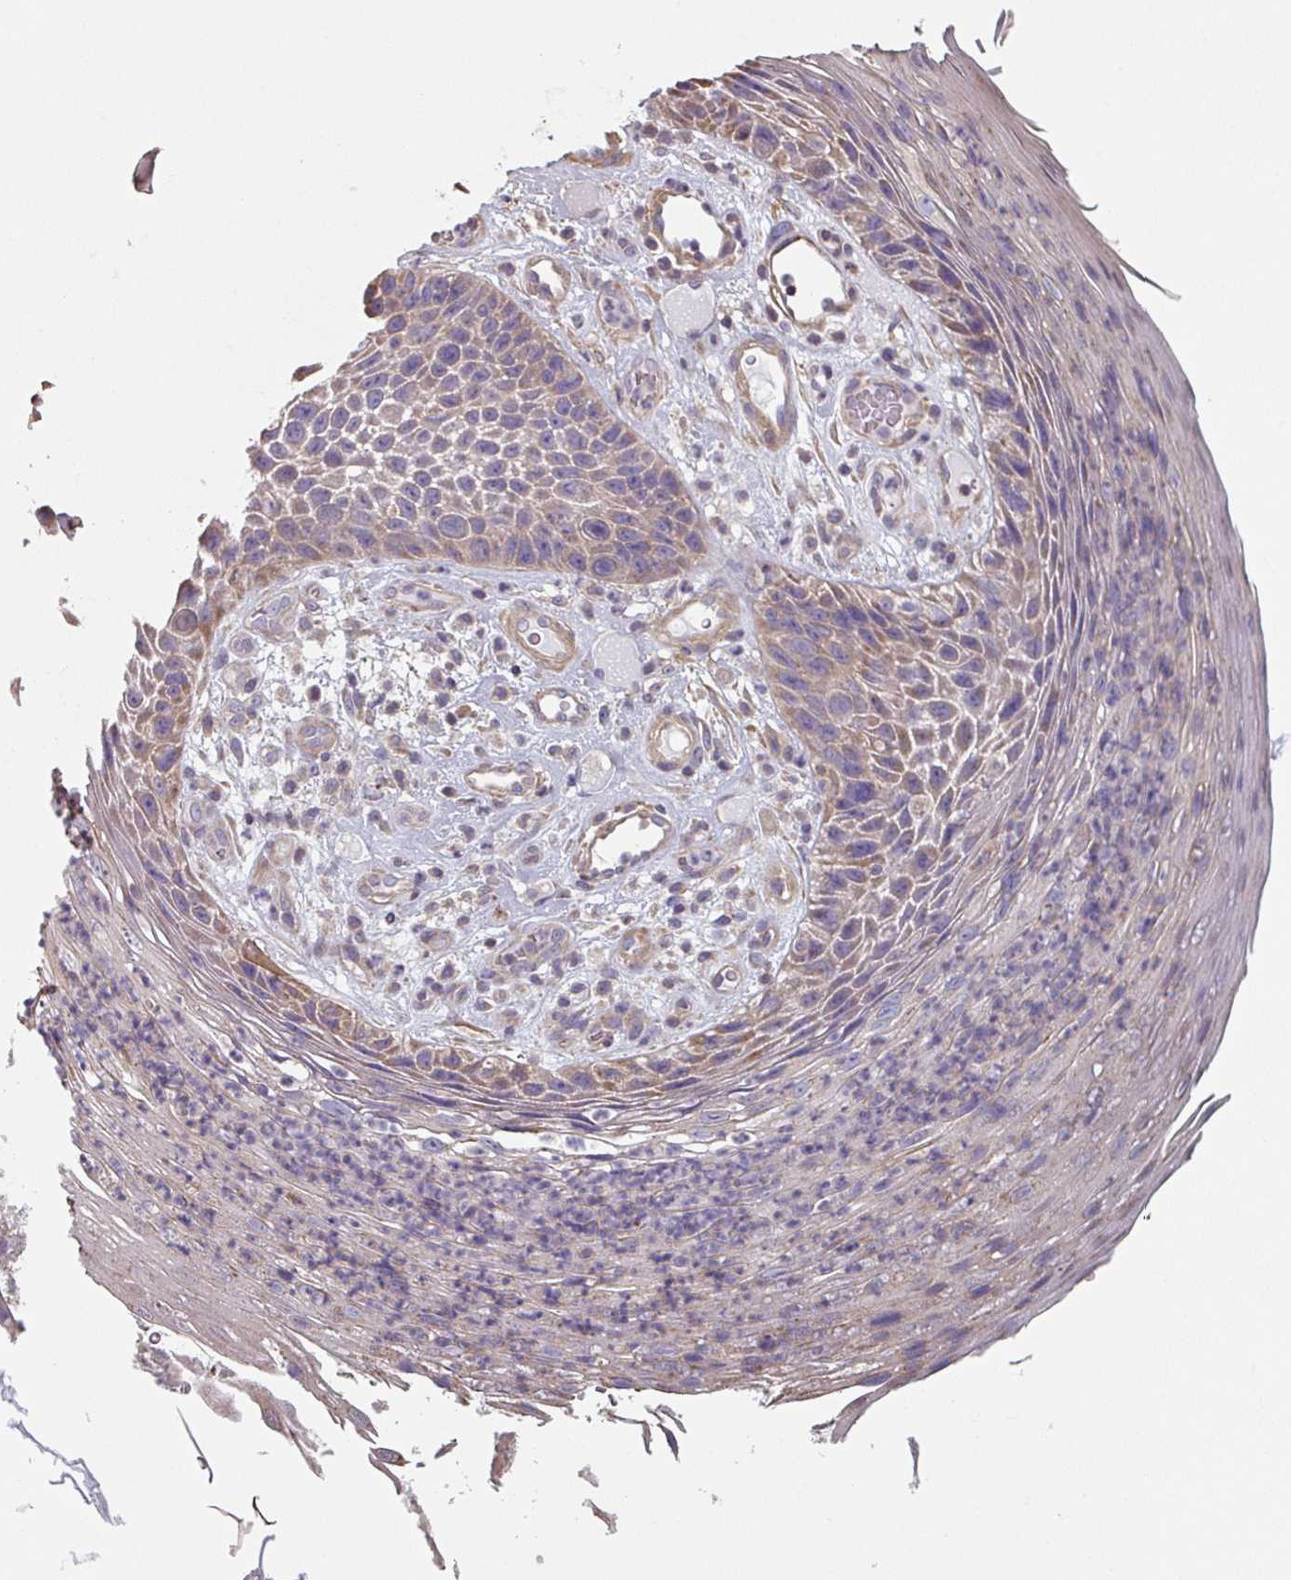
{"staining": {"intensity": "moderate", "quantity": "<25%", "location": "cytoplasmic/membranous"}, "tissue": "skin cancer", "cell_type": "Tumor cells", "image_type": "cancer", "snomed": [{"axis": "morphology", "description": "Squamous cell carcinoma, NOS"}, {"axis": "topography", "description": "Skin"}], "caption": "The photomicrograph reveals immunohistochemical staining of skin cancer. There is moderate cytoplasmic/membranous positivity is present in approximately <25% of tumor cells.", "gene": "GSTA4", "patient": {"sex": "female", "age": 88}}